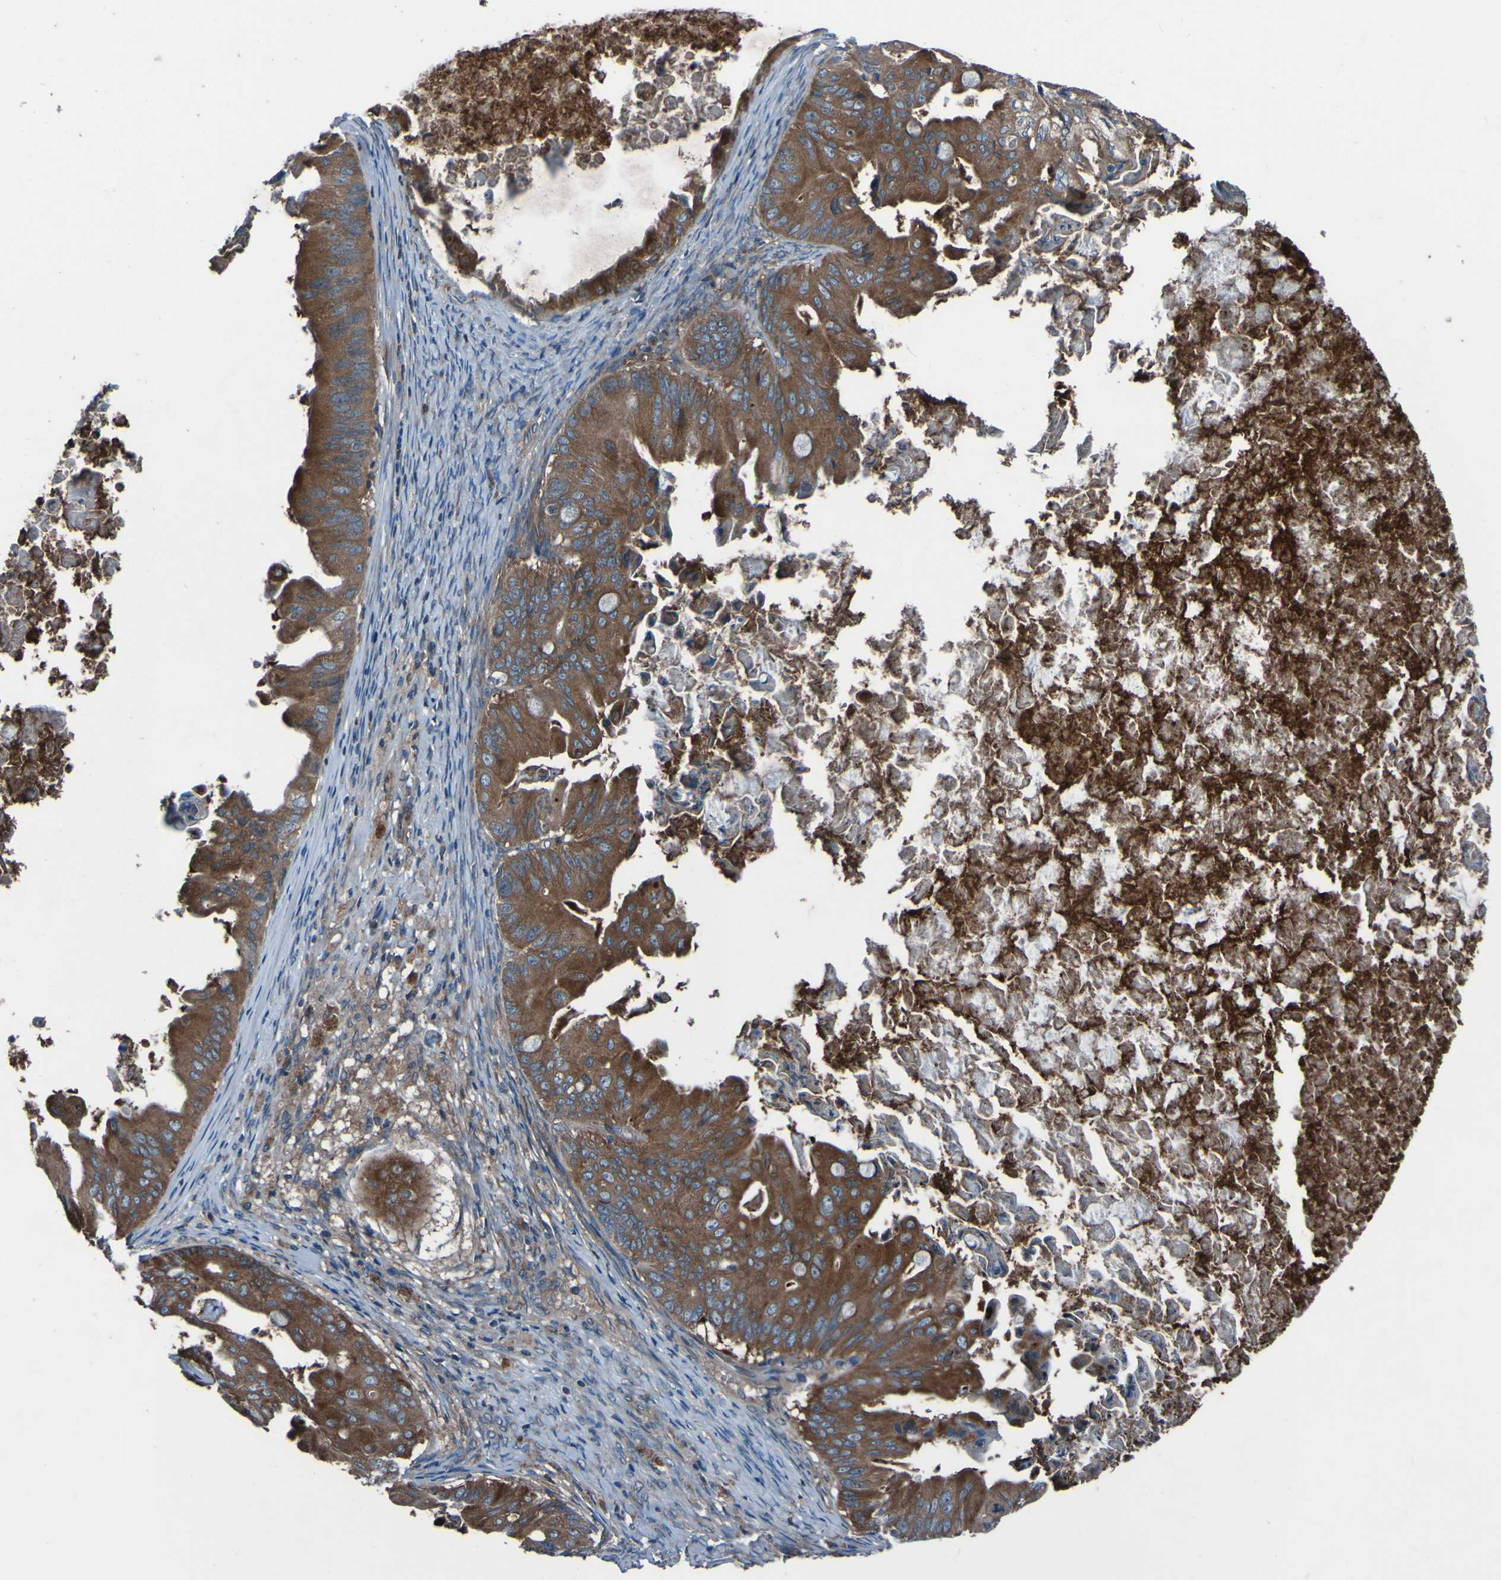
{"staining": {"intensity": "strong", "quantity": ">75%", "location": "cytoplasmic/membranous"}, "tissue": "ovarian cancer", "cell_type": "Tumor cells", "image_type": "cancer", "snomed": [{"axis": "morphology", "description": "Cystadenocarcinoma, mucinous, NOS"}, {"axis": "topography", "description": "Ovary"}], "caption": "Immunohistochemical staining of human ovarian mucinous cystadenocarcinoma demonstrates high levels of strong cytoplasmic/membranous expression in about >75% of tumor cells.", "gene": "RAB5B", "patient": {"sex": "female", "age": 37}}